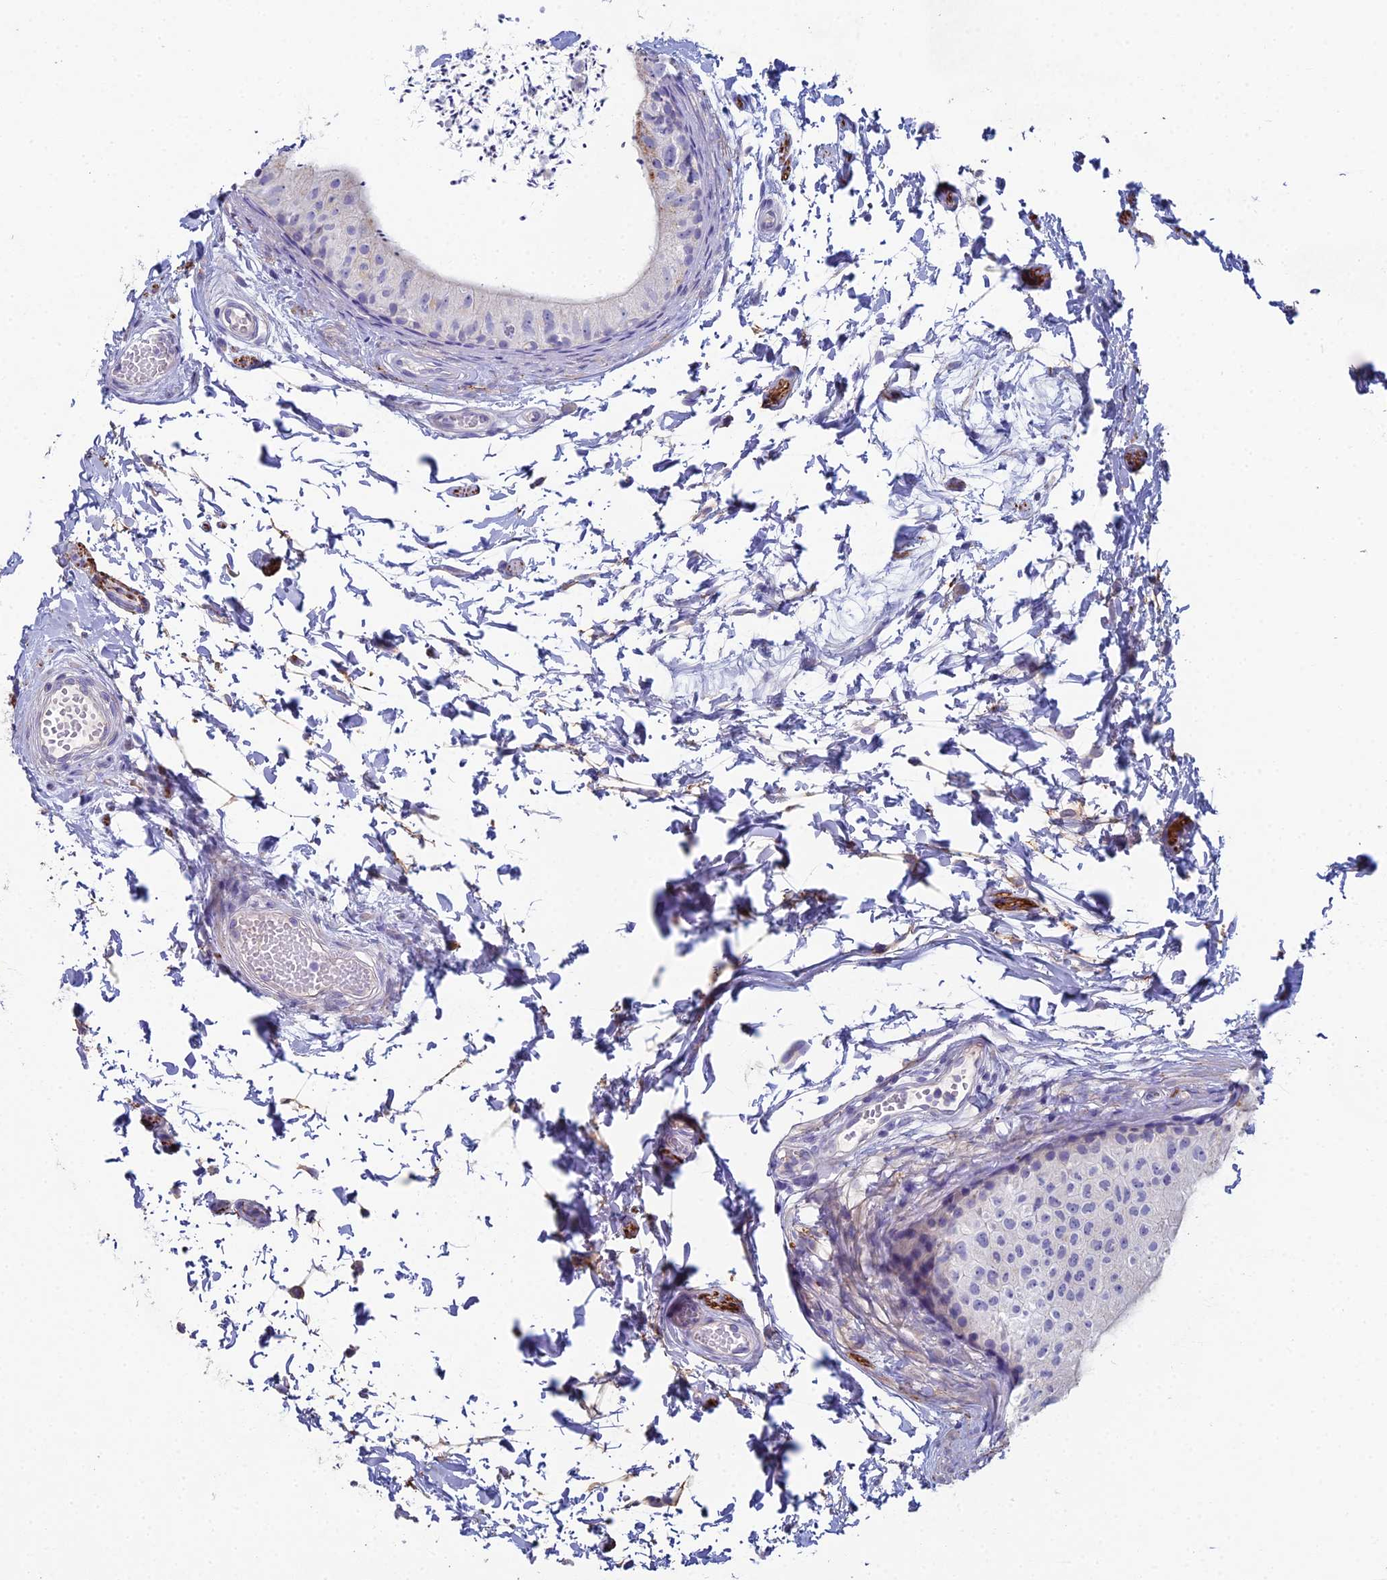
{"staining": {"intensity": "weak", "quantity": "25%-75%", "location": "cytoplasmic/membranous"}, "tissue": "epididymis", "cell_type": "Glandular cells", "image_type": "normal", "snomed": [{"axis": "morphology", "description": "Normal tissue, NOS"}, {"axis": "topography", "description": "Epididymis"}], "caption": "Immunohistochemistry (IHC) photomicrograph of normal epididymis: human epididymis stained using immunohistochemistry (IHC) exhibits low levels of weak protein expression localized specifically in the cytoplasmic/membranous of glandular cells, appearing as a cytoplasmic/membranous brown color.", "gene": "NCAM1", "patient": {"sex": "male", "age": 50}}